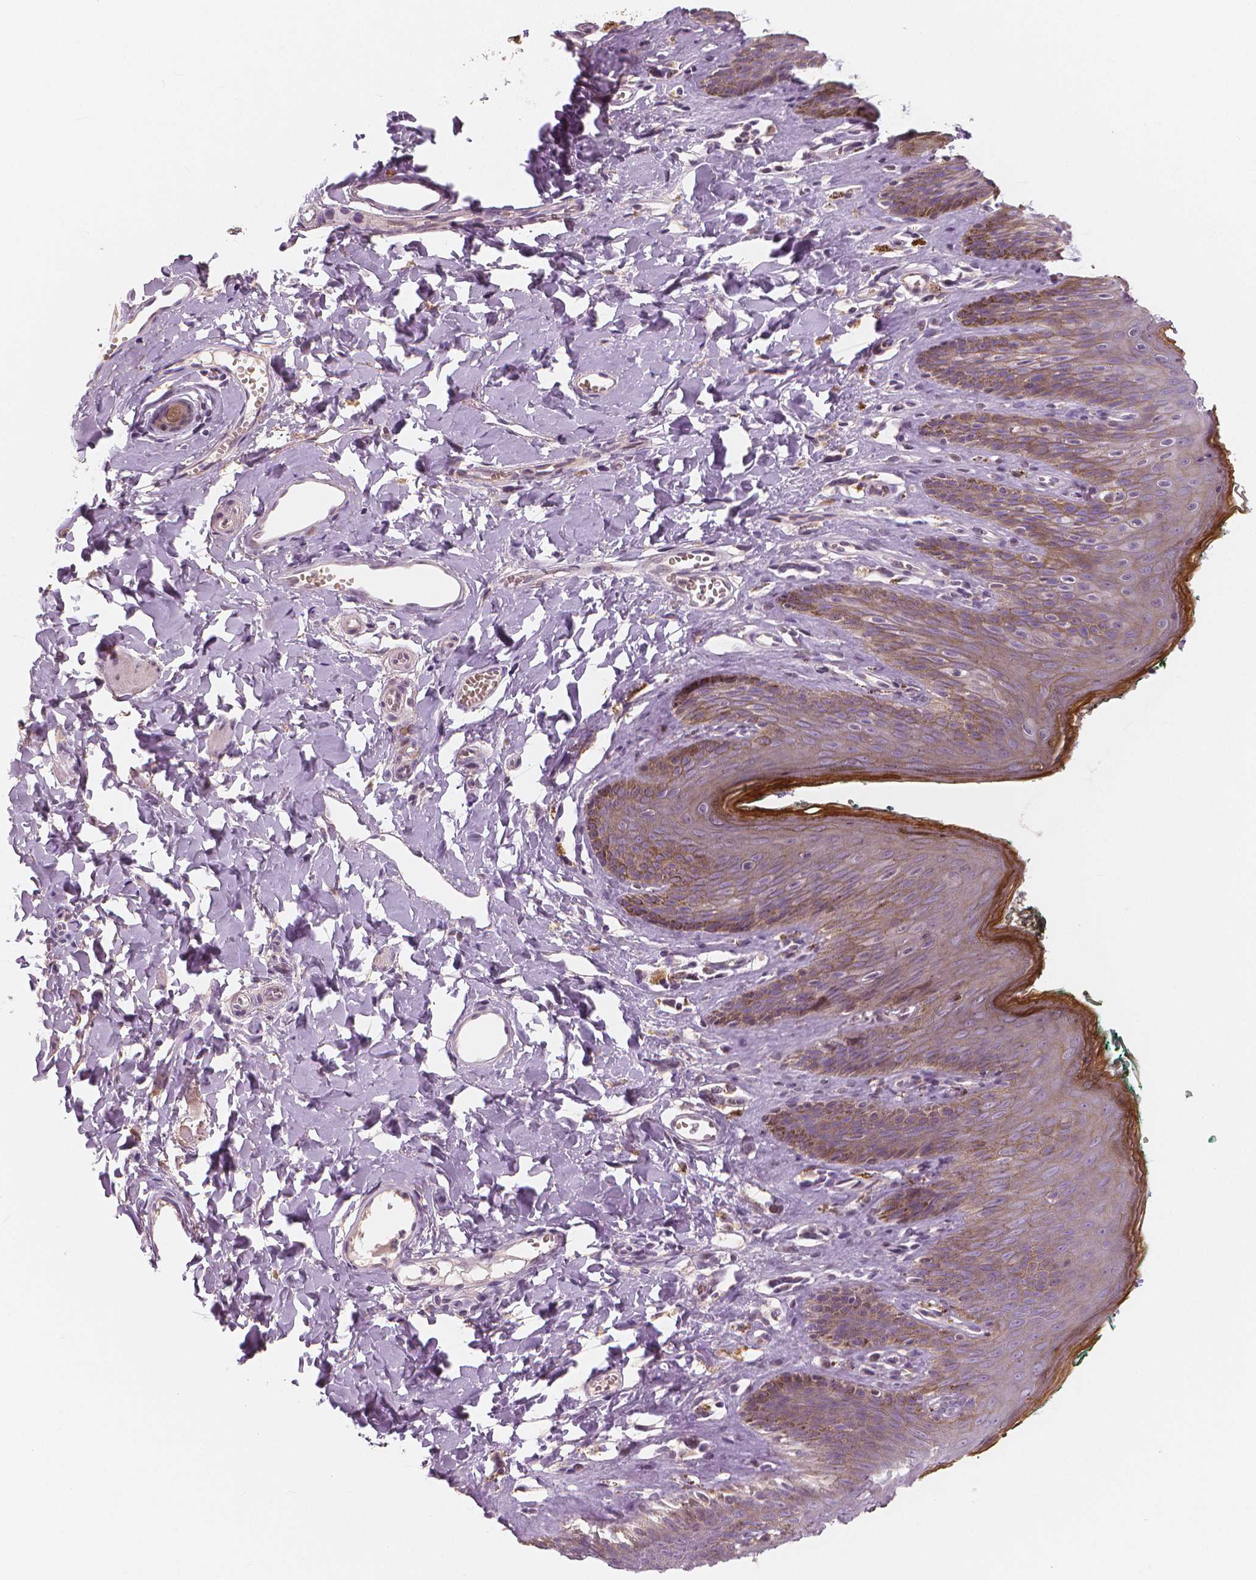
{"staining": {"intensity": "moderate", "quantity": "<25%", "location": "cytoplasmic/membranous"}, "tissue": "skin", "cell_type": "Epidermal cells", "image_type": "normal", "snomed": [{"axis": "morphology", "description": "Normal tissue, NOS"}, {"axis": "topography", "description": "Vulva"}, {"axis": "topography", "description": "Peripheral nerve tissue"}], "caption": "Protein staining of benign skin shows moderate cytoplasmic/membranous expression in about <25% of epidermal cells. The staining is performed using DAB brown chromogen to label protein expression. The nuclei are counter-stained blue using hematoxylin.", "gene": "RNASE7", "patient": {"sex": "female", "age": 66}}